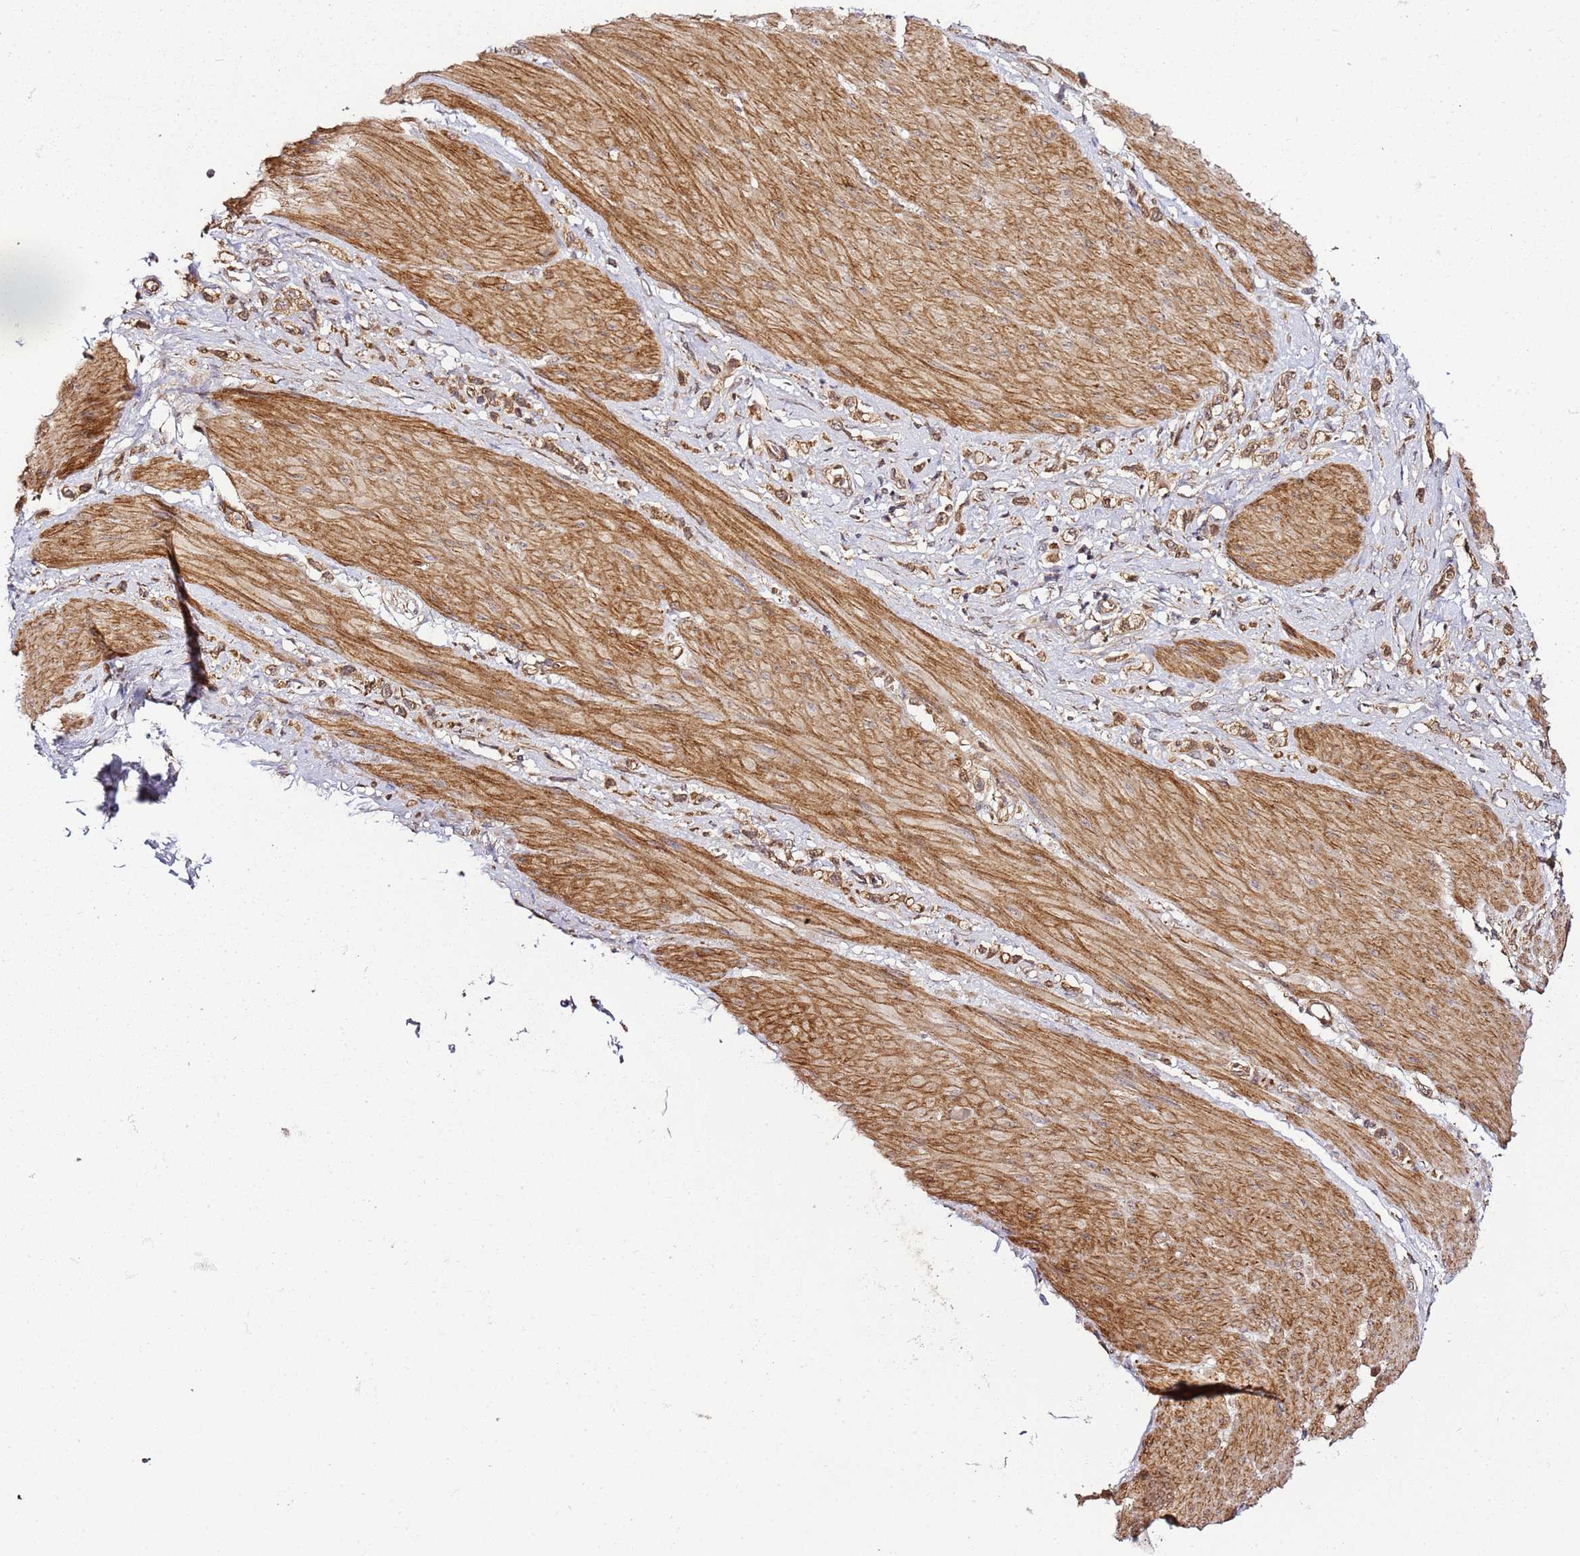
{"staining": {"intensity": "strong", "quantity": ">75%", "location": "cytoplasmic/membranous"}, "tissue": "stomach cancer", "cell_type": "Tumor cells", "image_type": "cancer", "snomed": [{"axis": "morphology", "description": "Adenocarcinoma, NOS"}, {"axis": "topography", "description": "Stomach"}], "caption": "Immunohistochemistry of stomach adenocarcinoma exhibits high levels of strong cytoplasmic/membranous positivity in approximately >75% of tumor cells.", "gene": "TM2D2", "patient": {"sex": "female", "age": 65}}